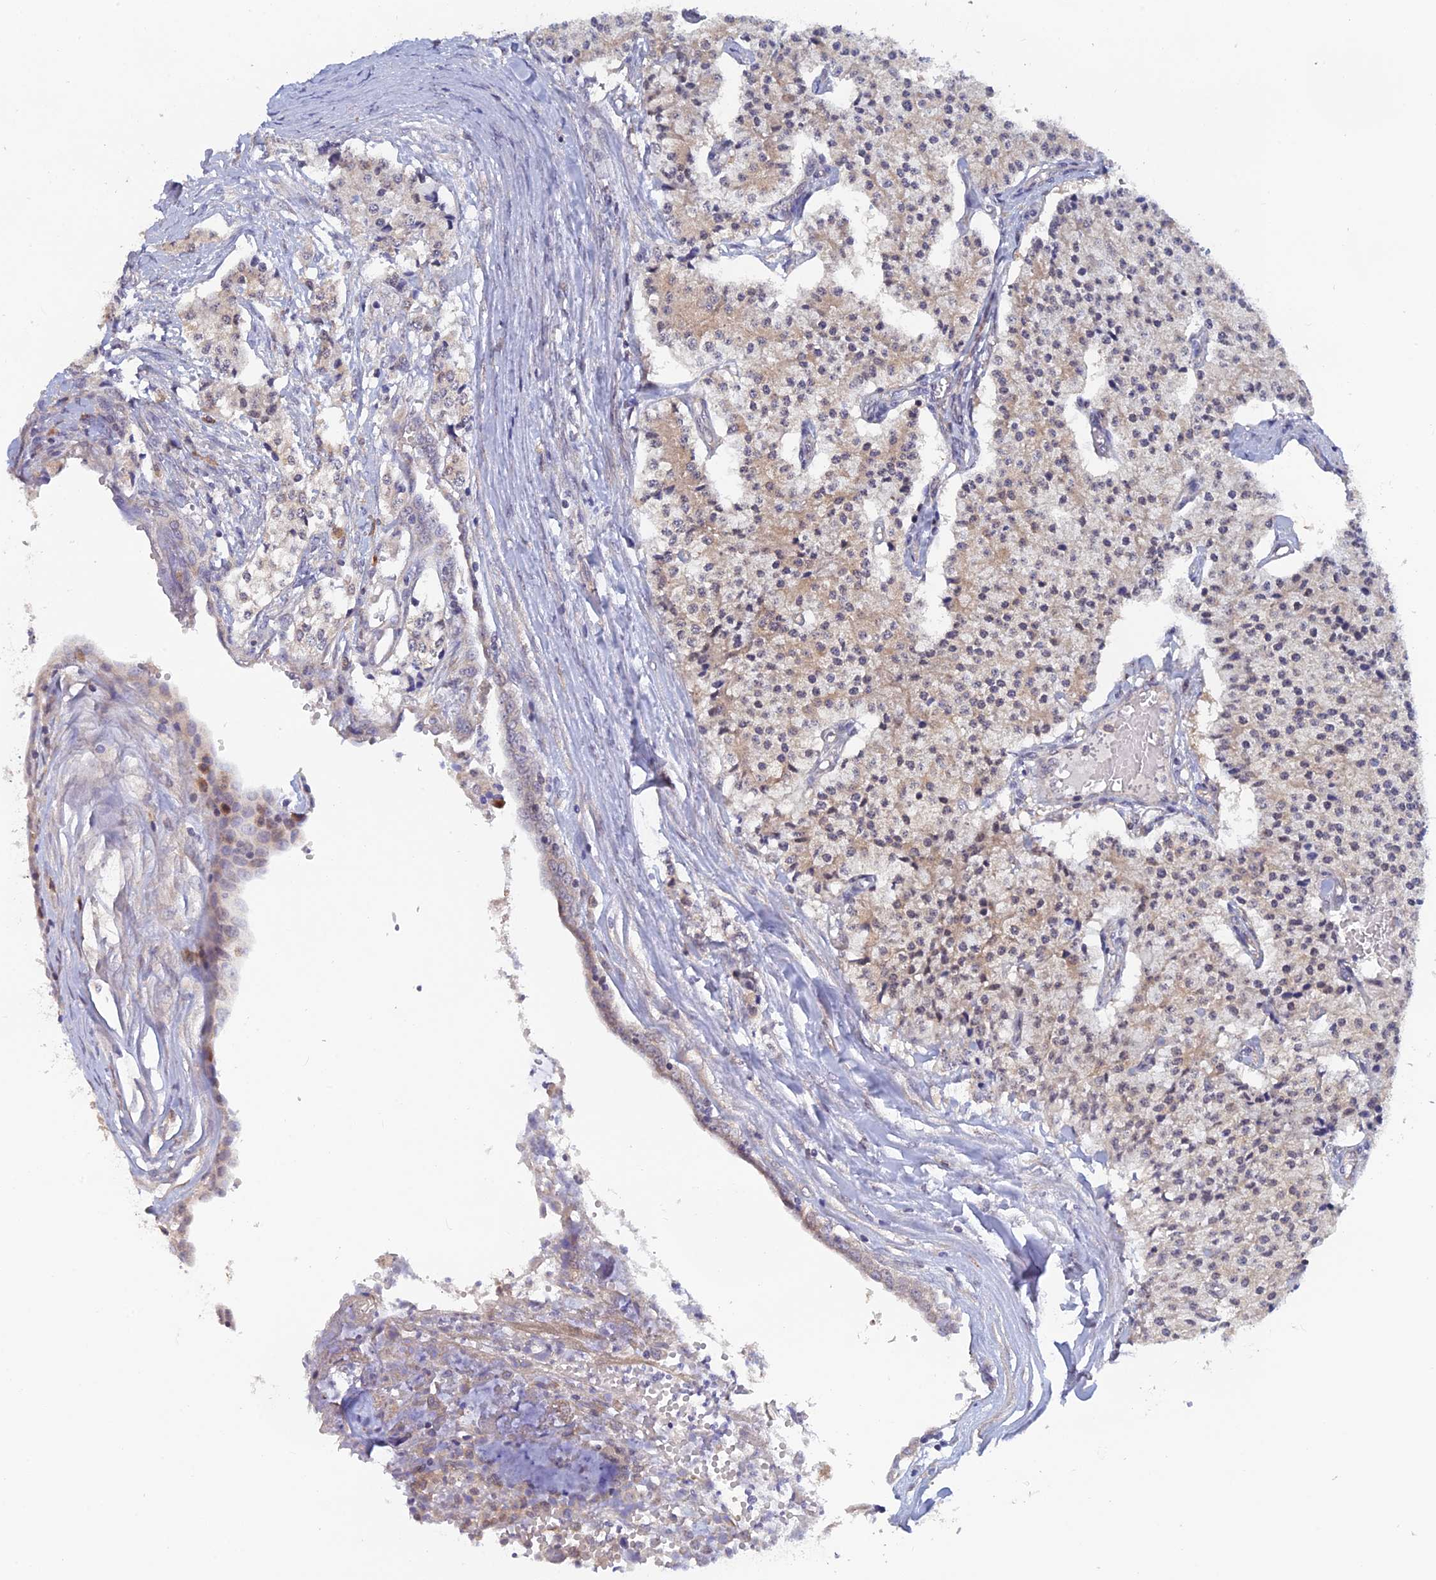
{"staining": {"intensity": "weak", "quantity": "25%-75%", "location": "cytoplasmic/membranous"}, "tissue": "carcinoid", "cell_type": "Tumor cells", "image_type": "cancer", "snomed": [{"axis": "morphology", "description": "Carcinoid, malignant, NOS"}, {"axis": "topography", "description": "Colon"}], "caption": "Human carcinoid stained with a brown dye displays weak cytoplasmic/membranous positive staining in about 25%-75% of tumor cells.", "gene": "SRA1", "patient": {"sex": "female", "age": 52}}